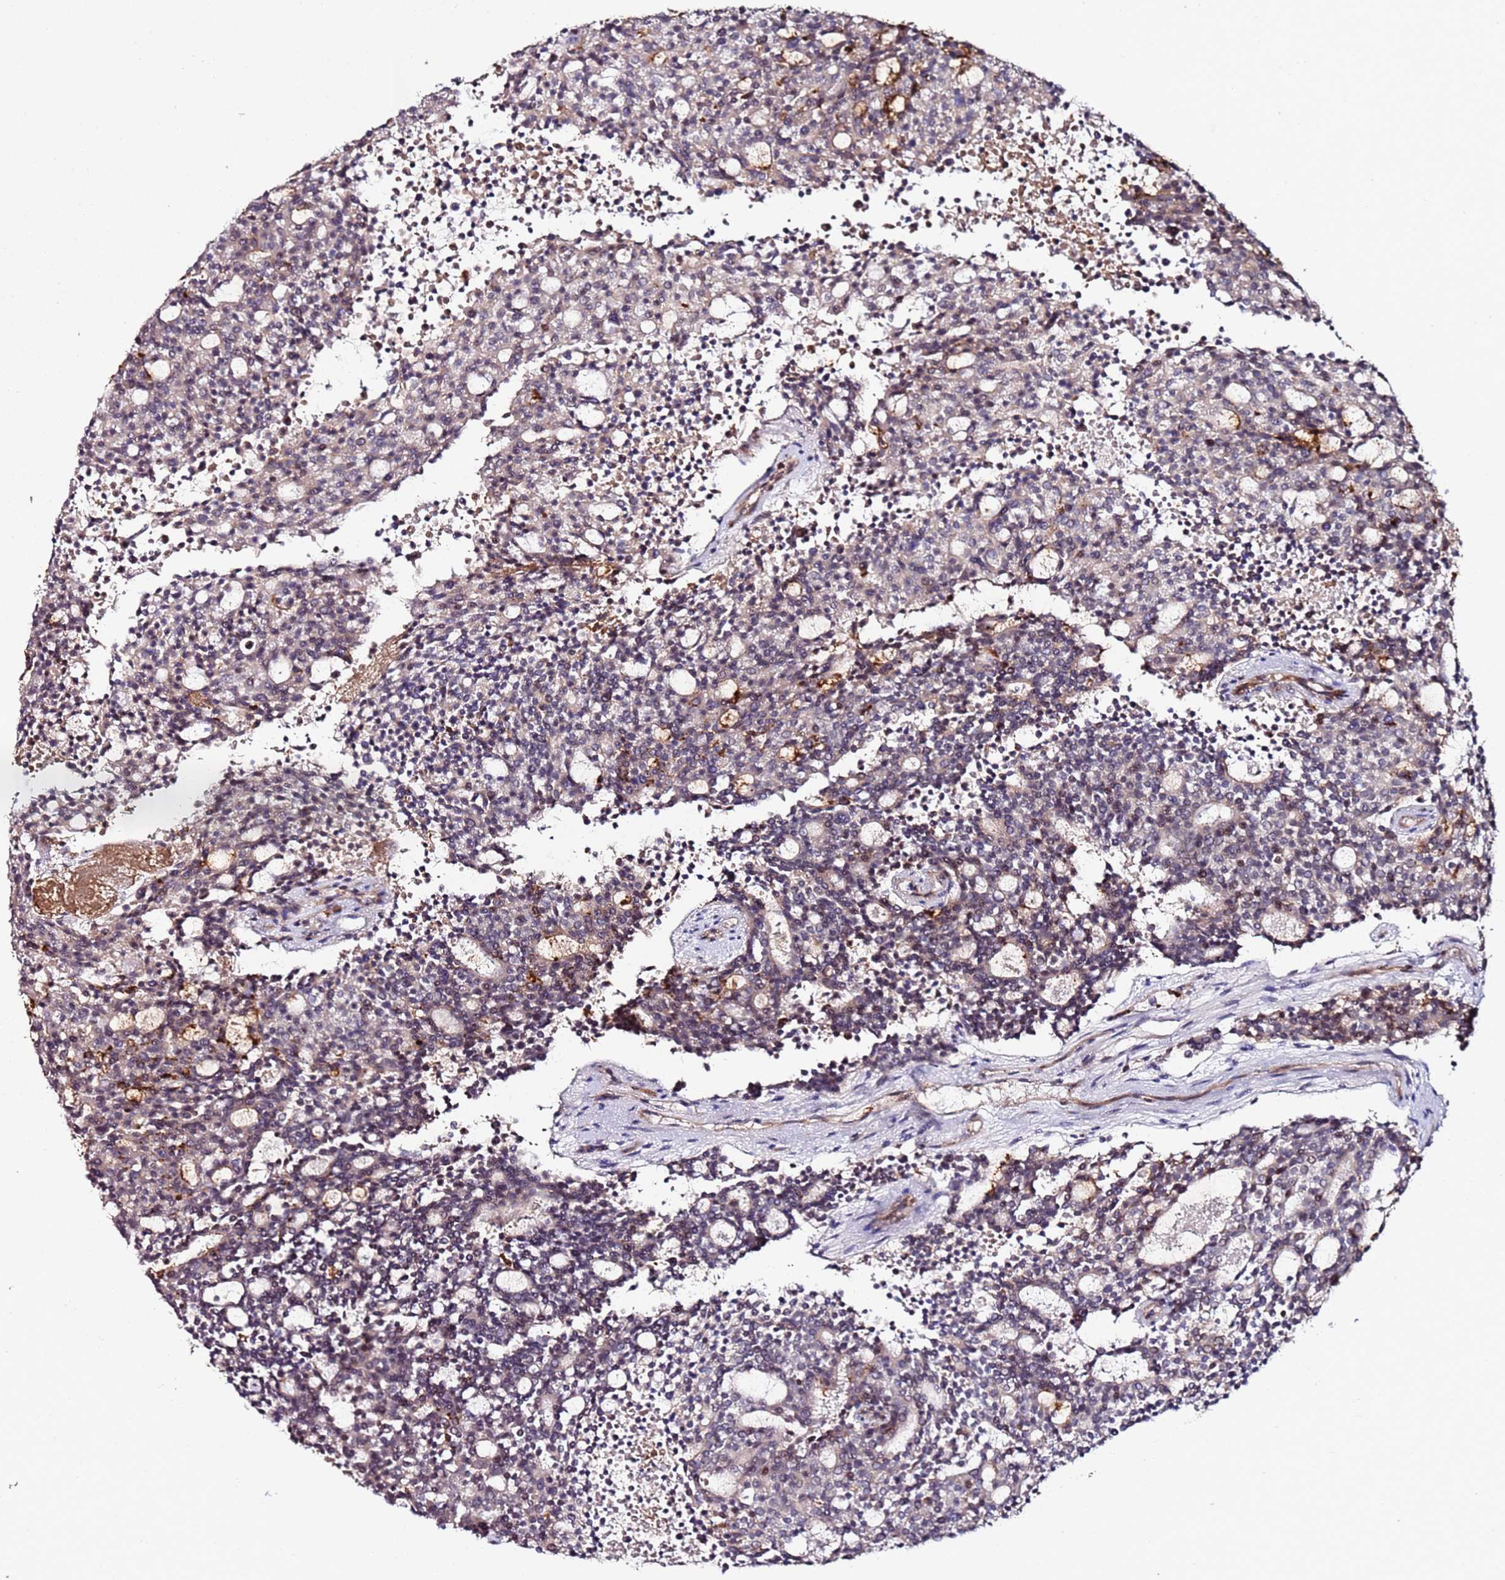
{"staining": {"intensity": "moderate", "quantity": "<25%", "location": "cytoplasmic/membranous"}, "tissue": "carcinoid", "cell_type": "Tumor cells", "image_type": "cancer", "snomed": [{"axis": "morphology", "description": "Carcinoid, malignant, NOS"}, {"axis": "topography", "description": "Pancreas"}], "caption": "Tumor cells show low levels of moderate cytoplasmic/membranous positivity in about <25% of cells in human carcinoid. The staining was performed using DAB (3,3'-diaminobenzidine) to visualize the protein expression in brown, while the nuclei were stained in blue with hematoxylin (Magnification: 20x).", "gene": "DUSP28", "patient": {"sex": "female", "age": 54}}